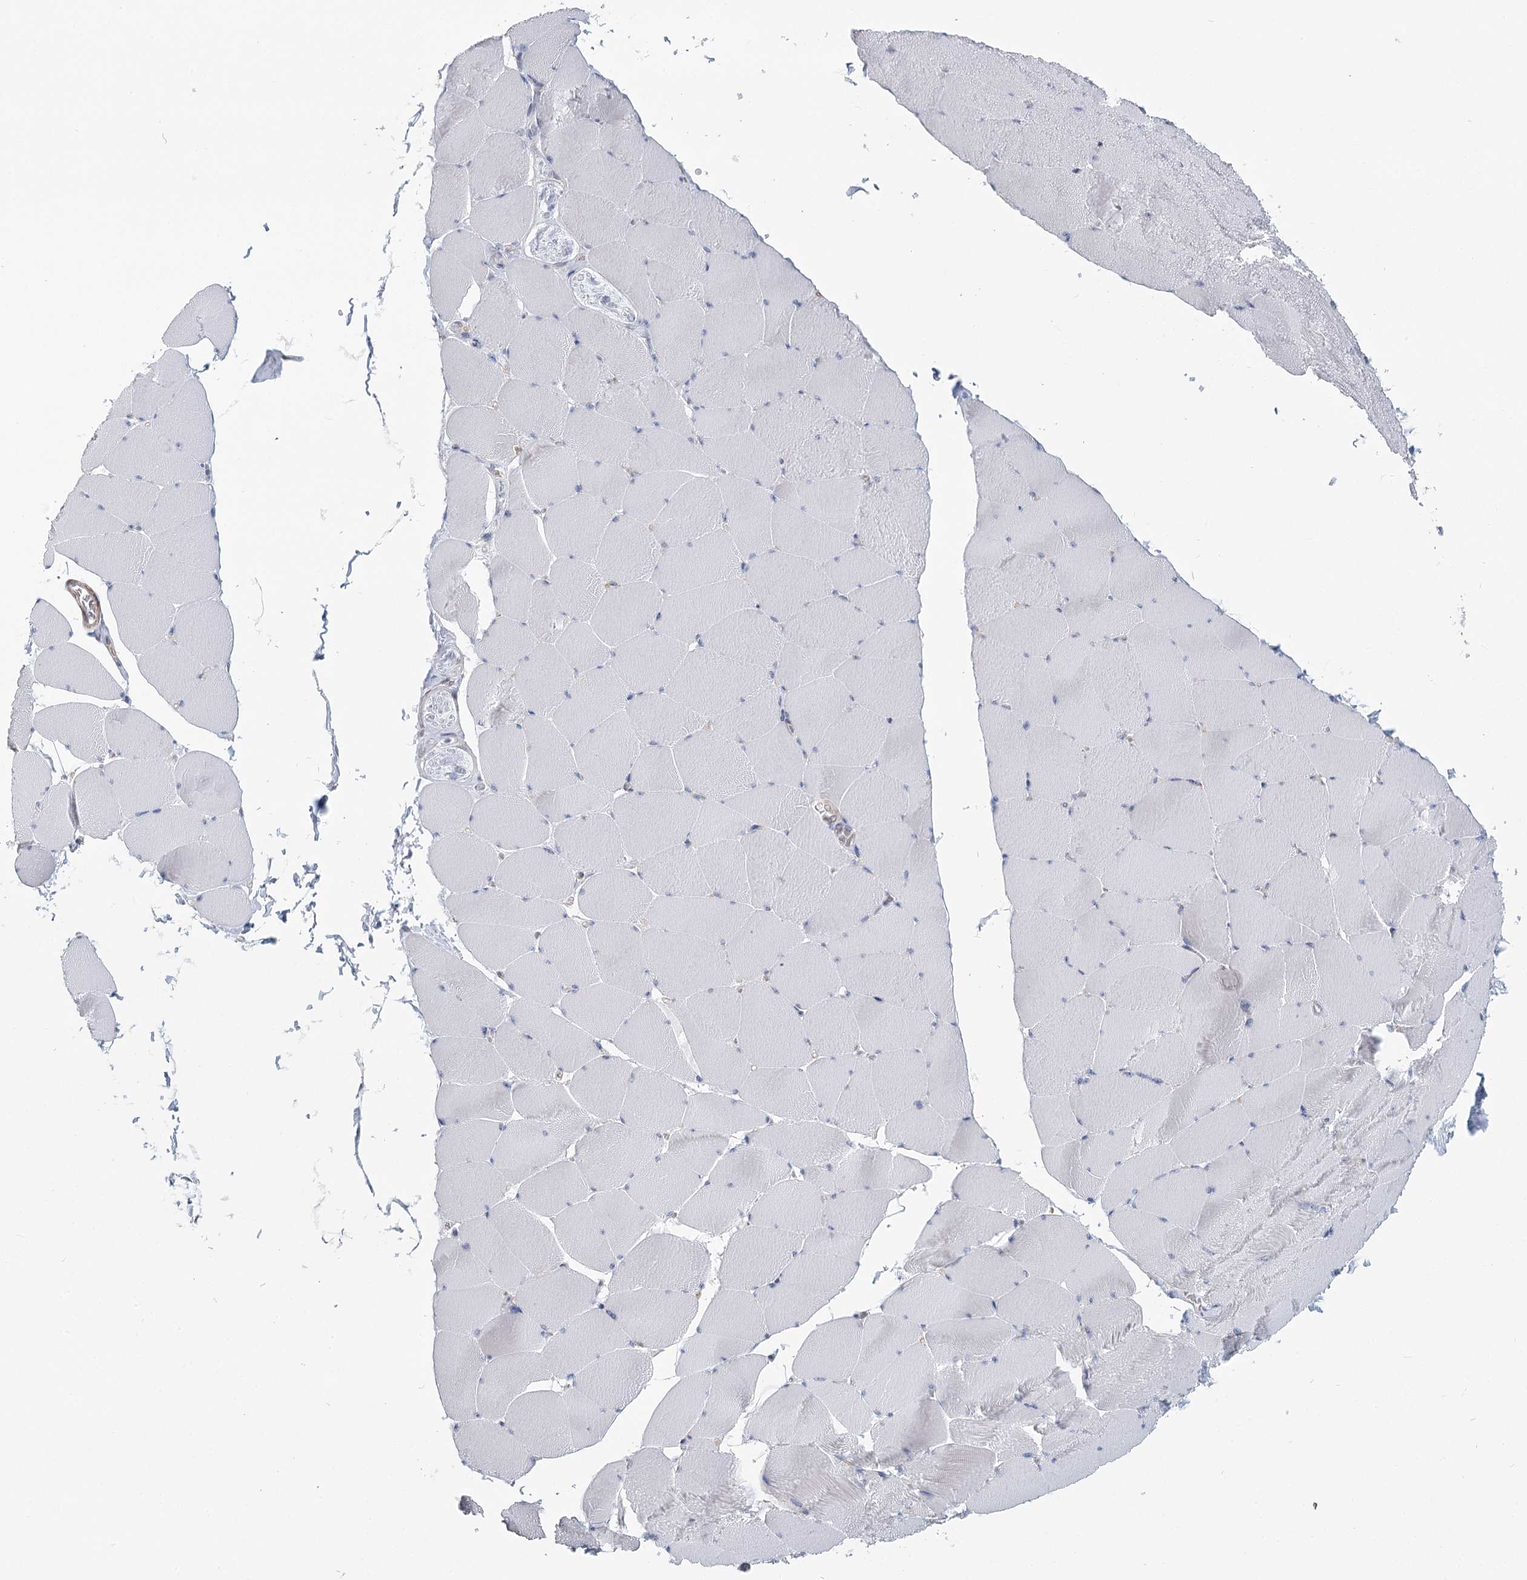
{"staining": {"intensity": "negative", "quantity": "none", "location": "none"}, "tissue": "skeletal muscle", "cell_type": "Myocytes", "image_type": "normal", "snomed": [{"axis": "morphology", "description": "Normal tissue, NOS"}, {"axis": "topography", "description": "Skeletal muscle"}], "caption": "This is an IHC micrograph of normal skeletal muscle. There is no positivity in myocytes.", "gene": "USP11", "patient": {"sex": "male", "age": 62}}